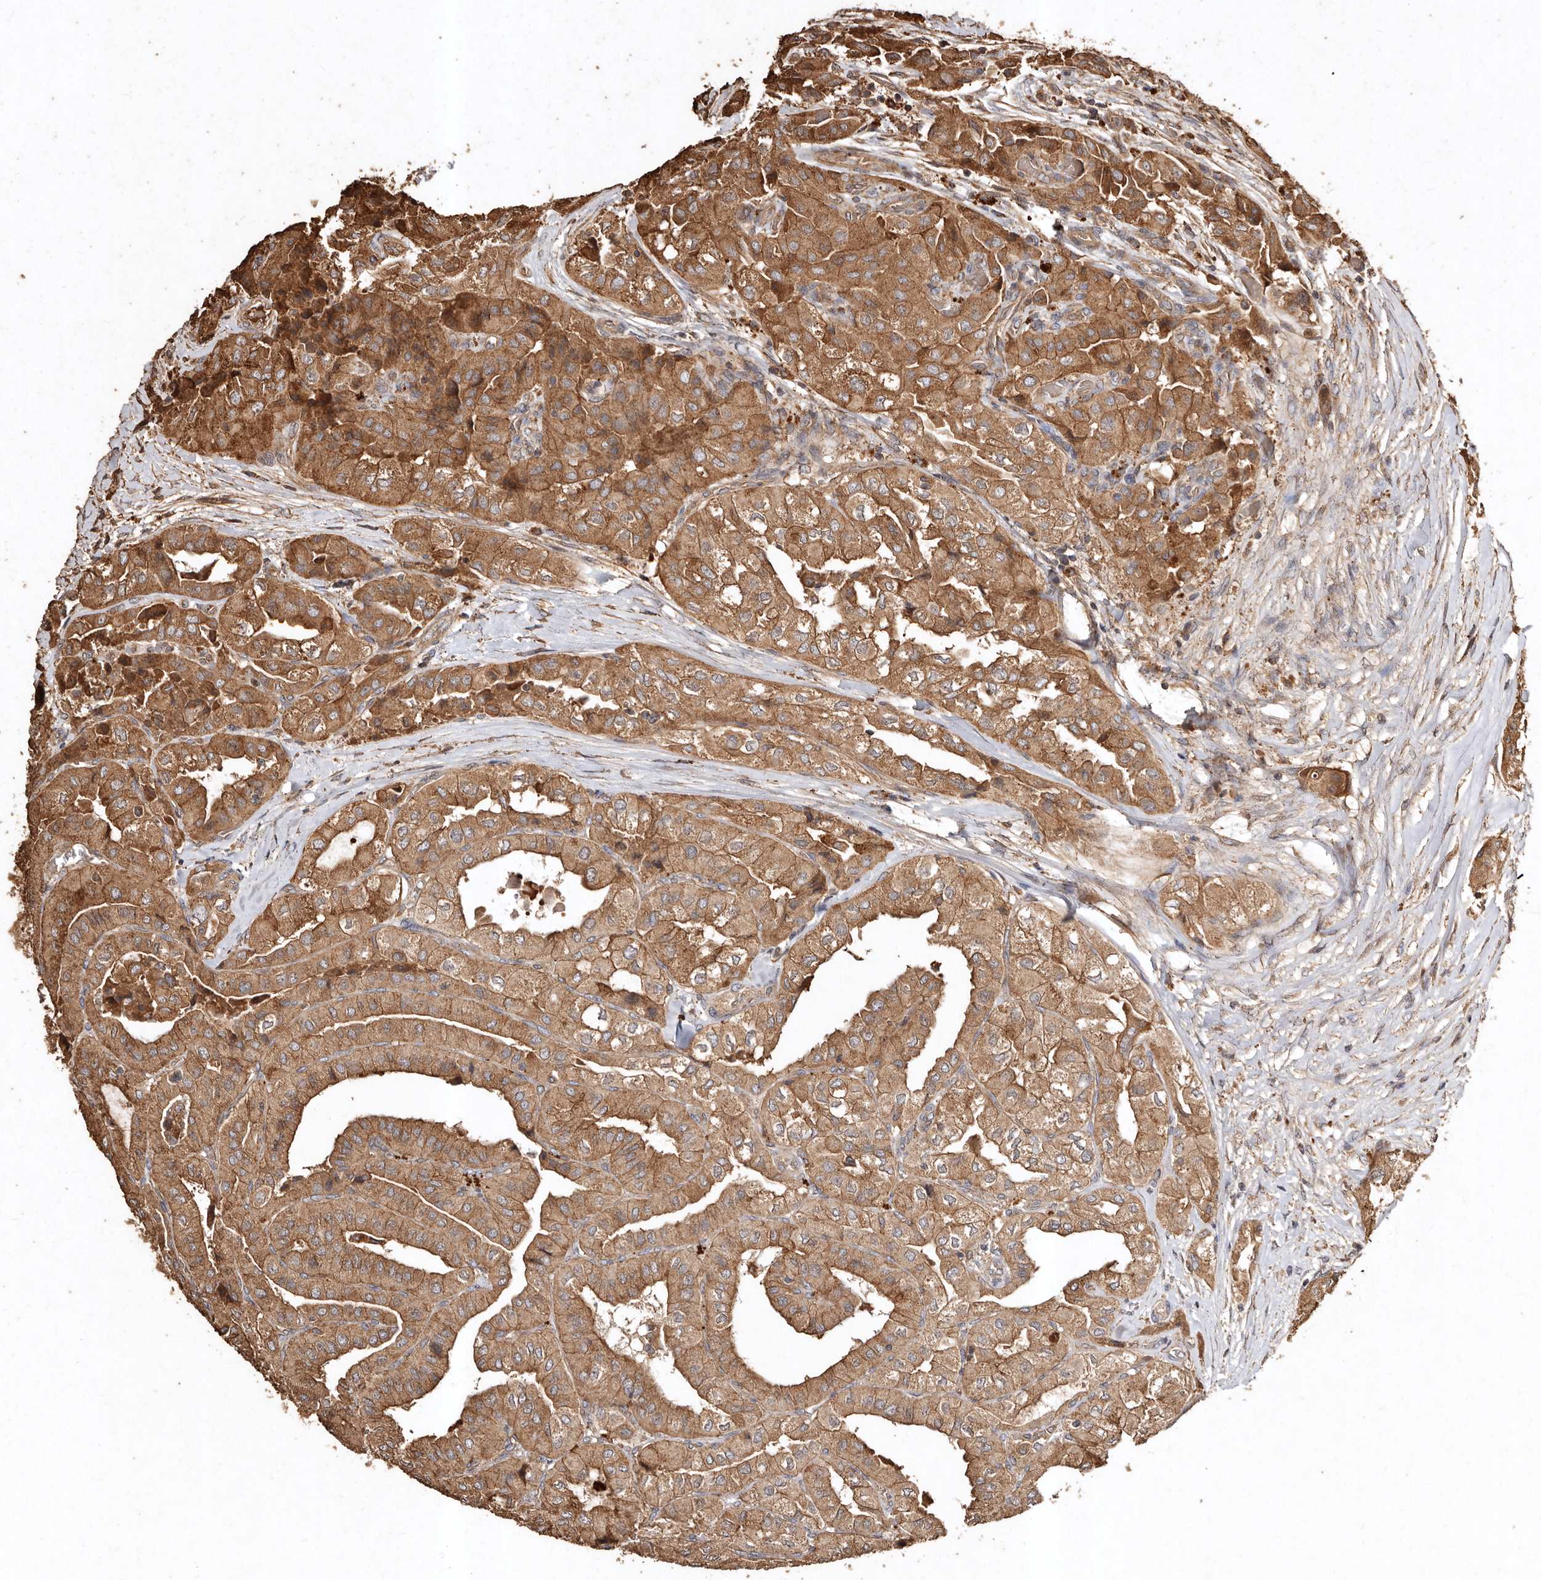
{"staining": {"intensity": "strong", "quantity": ">75%", "location": "cytoplasmic/membranous"}, "tissue": "thyroid cancer", "cell_type": "Tumor cells", "image_type": "cancer", "snomed": [{"axis": "morphology", "description": "Papillary adenocarcinoma, NOS"}, {"axis": "topography", "description": "Thyroid gland"}], "caption": "High-magnification brightfield microscopy of thyroid papillary adenocarcinoma stained with DAB (brown) and counterstained with hematoxylin (blue). tumor cells exhibit strong cytoplasmic/membranous staining is identified in approximately>75% of cells.", "gene": "FARS2", "patient": {"sex": "female", "age": 59}}